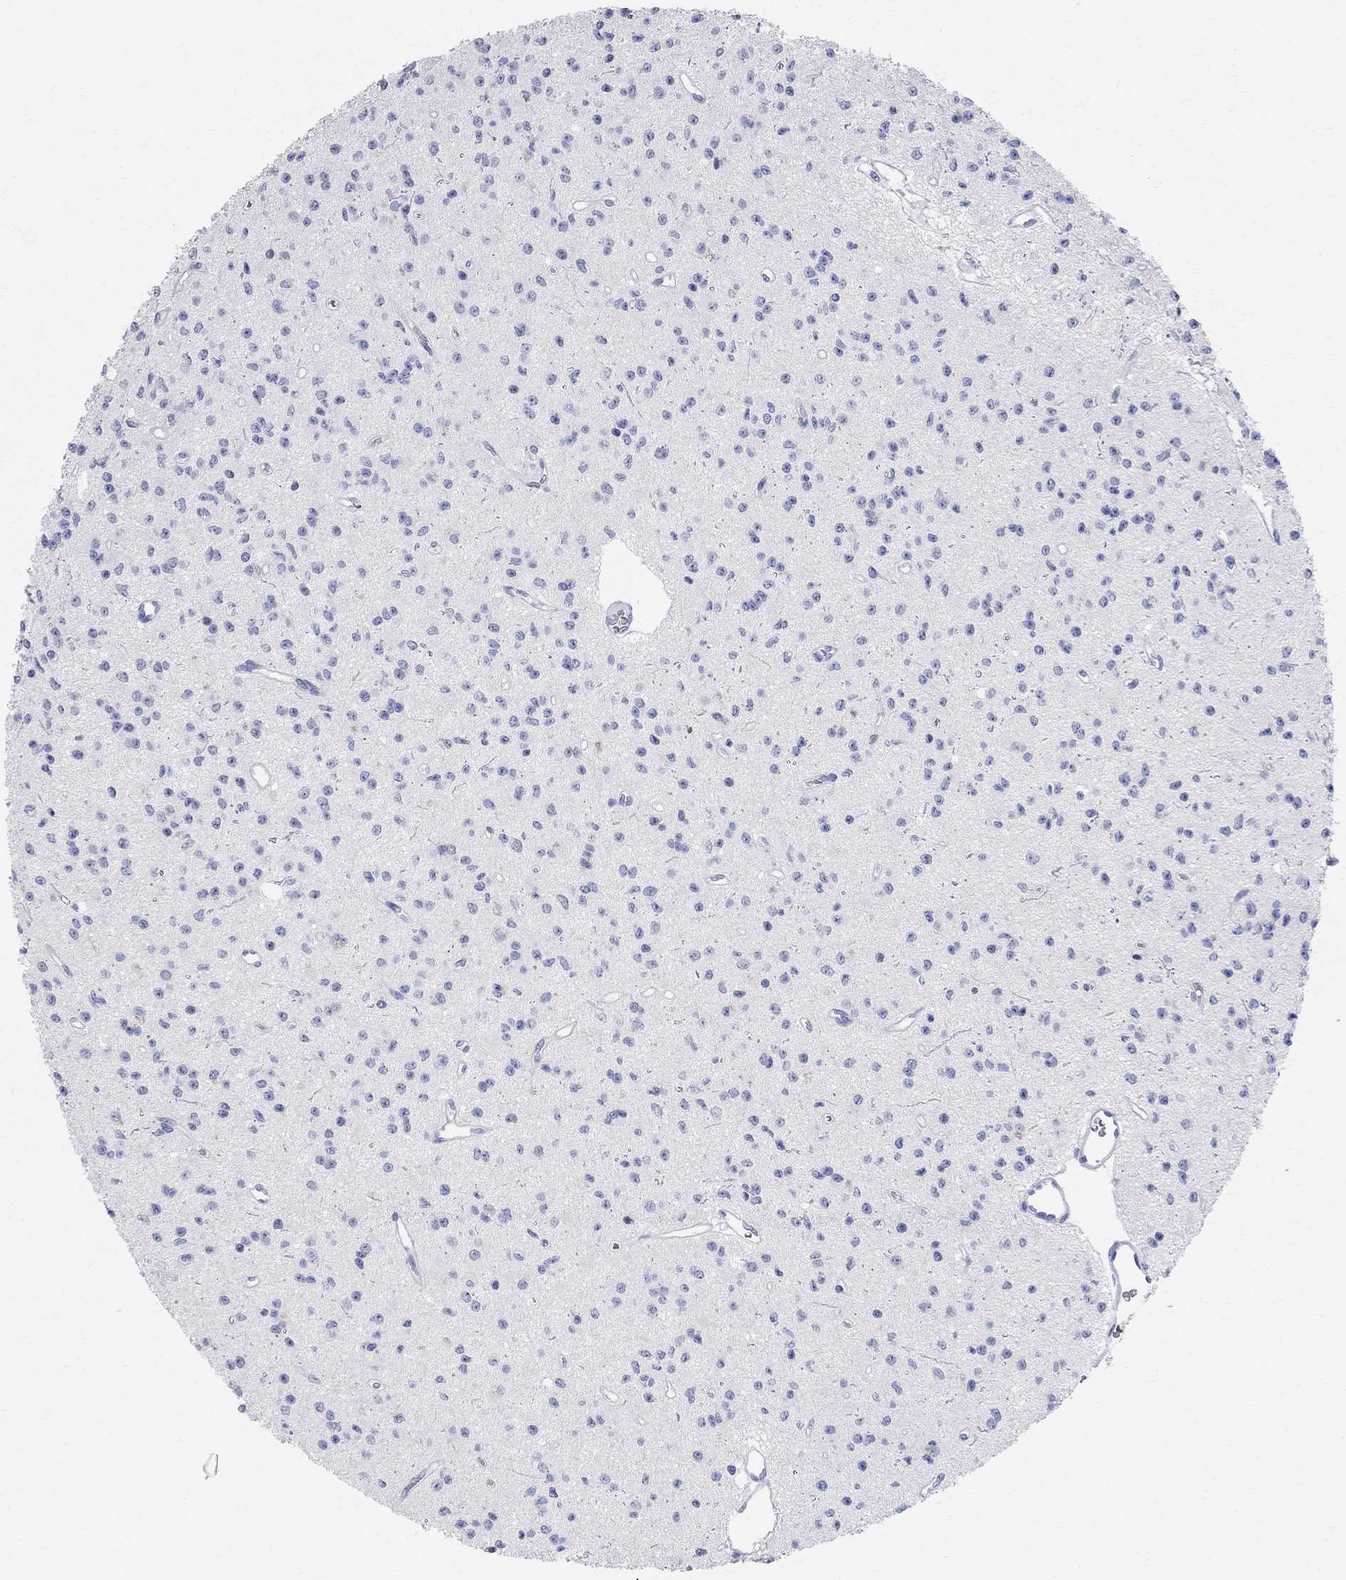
{"staining": {"intensity": "negative", "quantity": "none", "location": "none"}, "tissue": "glioma", "cell_type": "Tumor cells", "image_type": "cancer", "snomed": [{"axis": "morphology", "description": "Glioma, malignant, Low grade"}, {"axis": "topography", "description": "Brain"}], "caption": "Malignant low-grade glioma stained for a protein using immunohistochemistry (IHC) displays no positivity tumor cells.", "gene": "AOX1", "patient": {"sex": "female", "age": 45}}